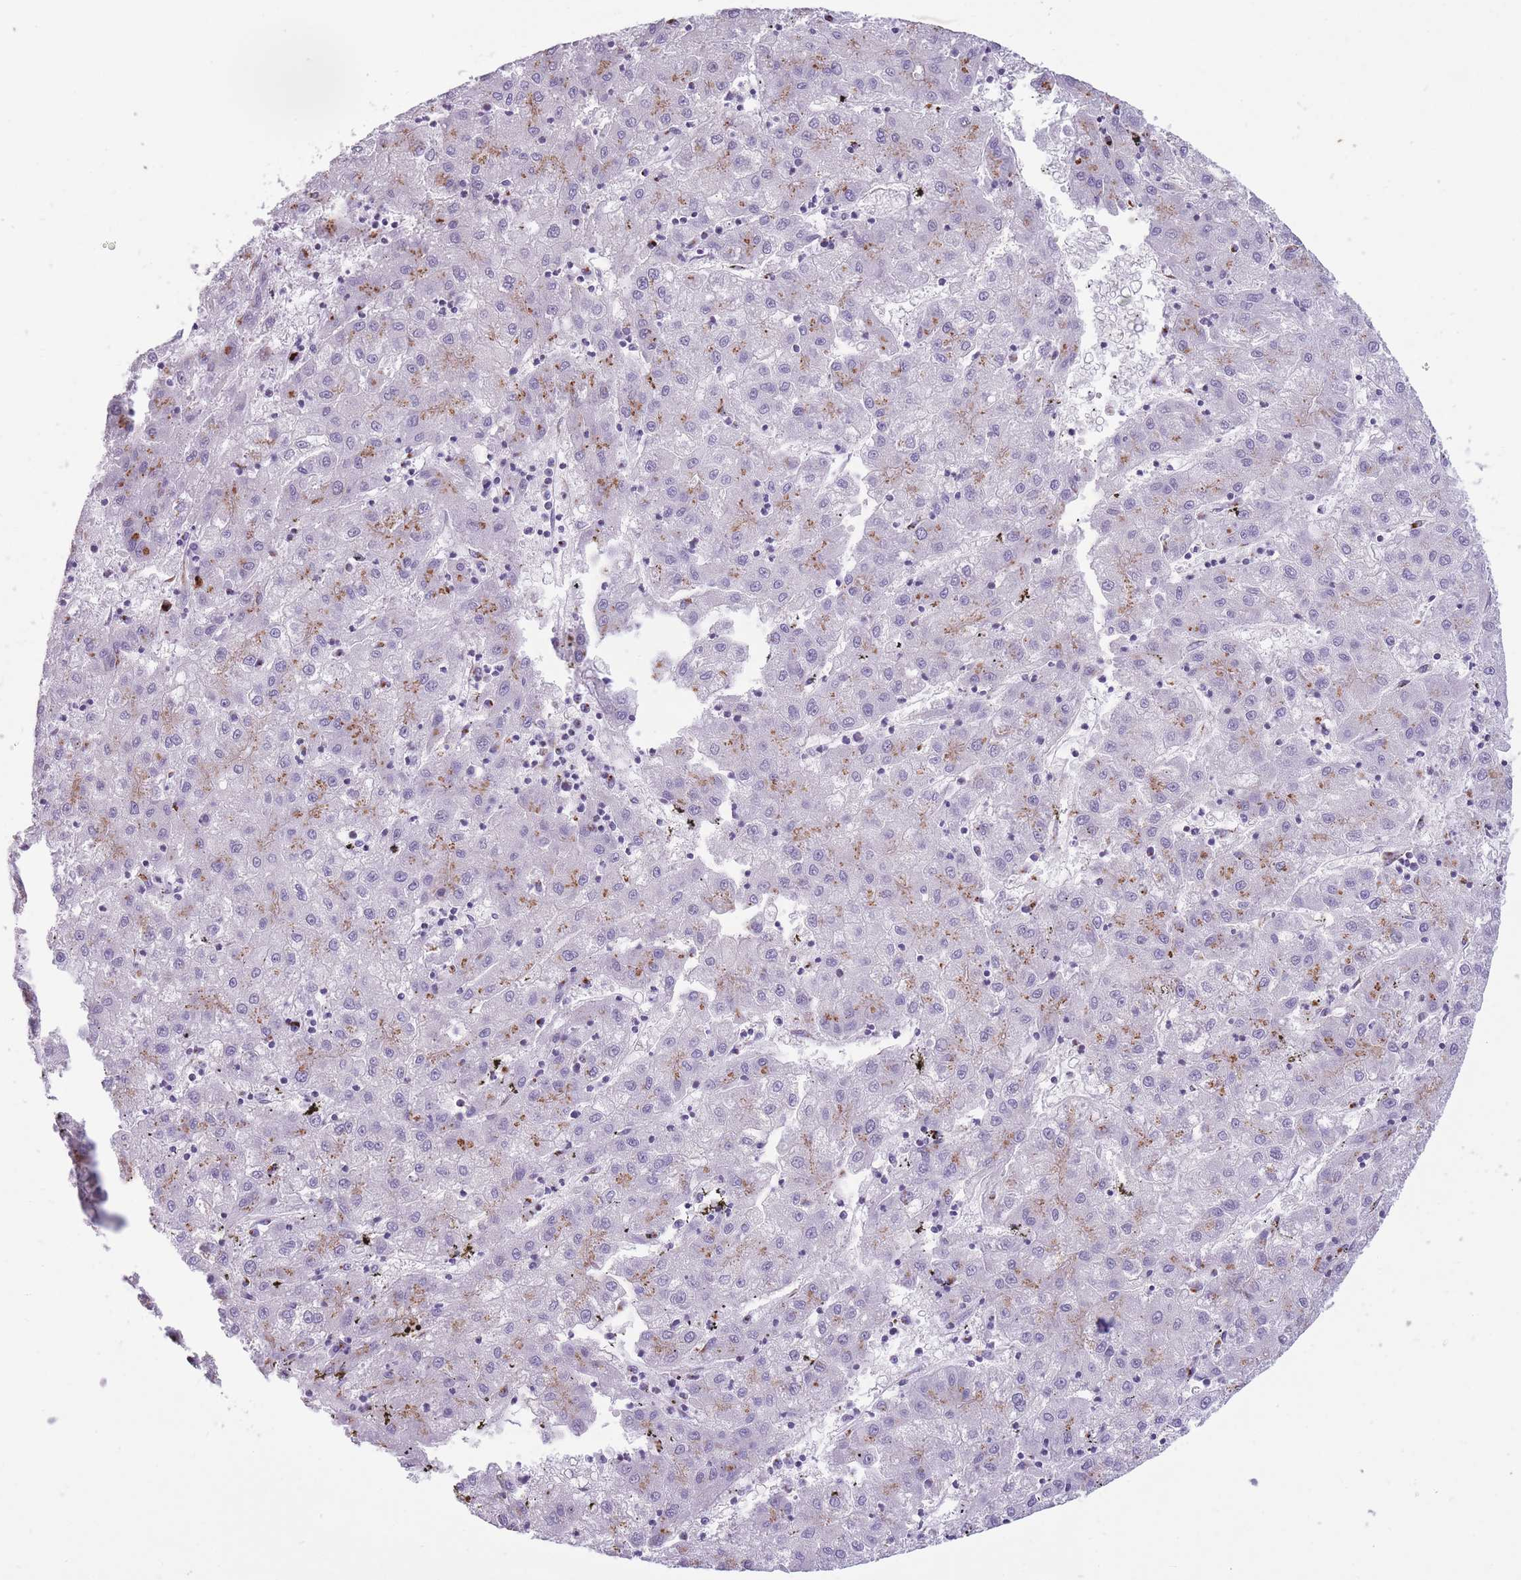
{"staining": {"intensity": "moderate", "quantity": "<25%", "location": "cytoplasmic/membranous"}, "tissue": "liver cancer", "cell_type": "Tumor cells", "image_type": "cancer", "snomed": [{"axis": "morphology", "description": "Carcinoma, Hepatocellular, NOS"}, {"axis": "topography", "description": "Liver"}], "caption": "IHC histopathology image of human liver cancer stained for a protein (brown), which shows low levels of moderate cytoplasmic/membranous positivity in approximately <25% of tumor cells.", "gene": "B4GALT2", "patient": {"sex": "male", "age": 72}}